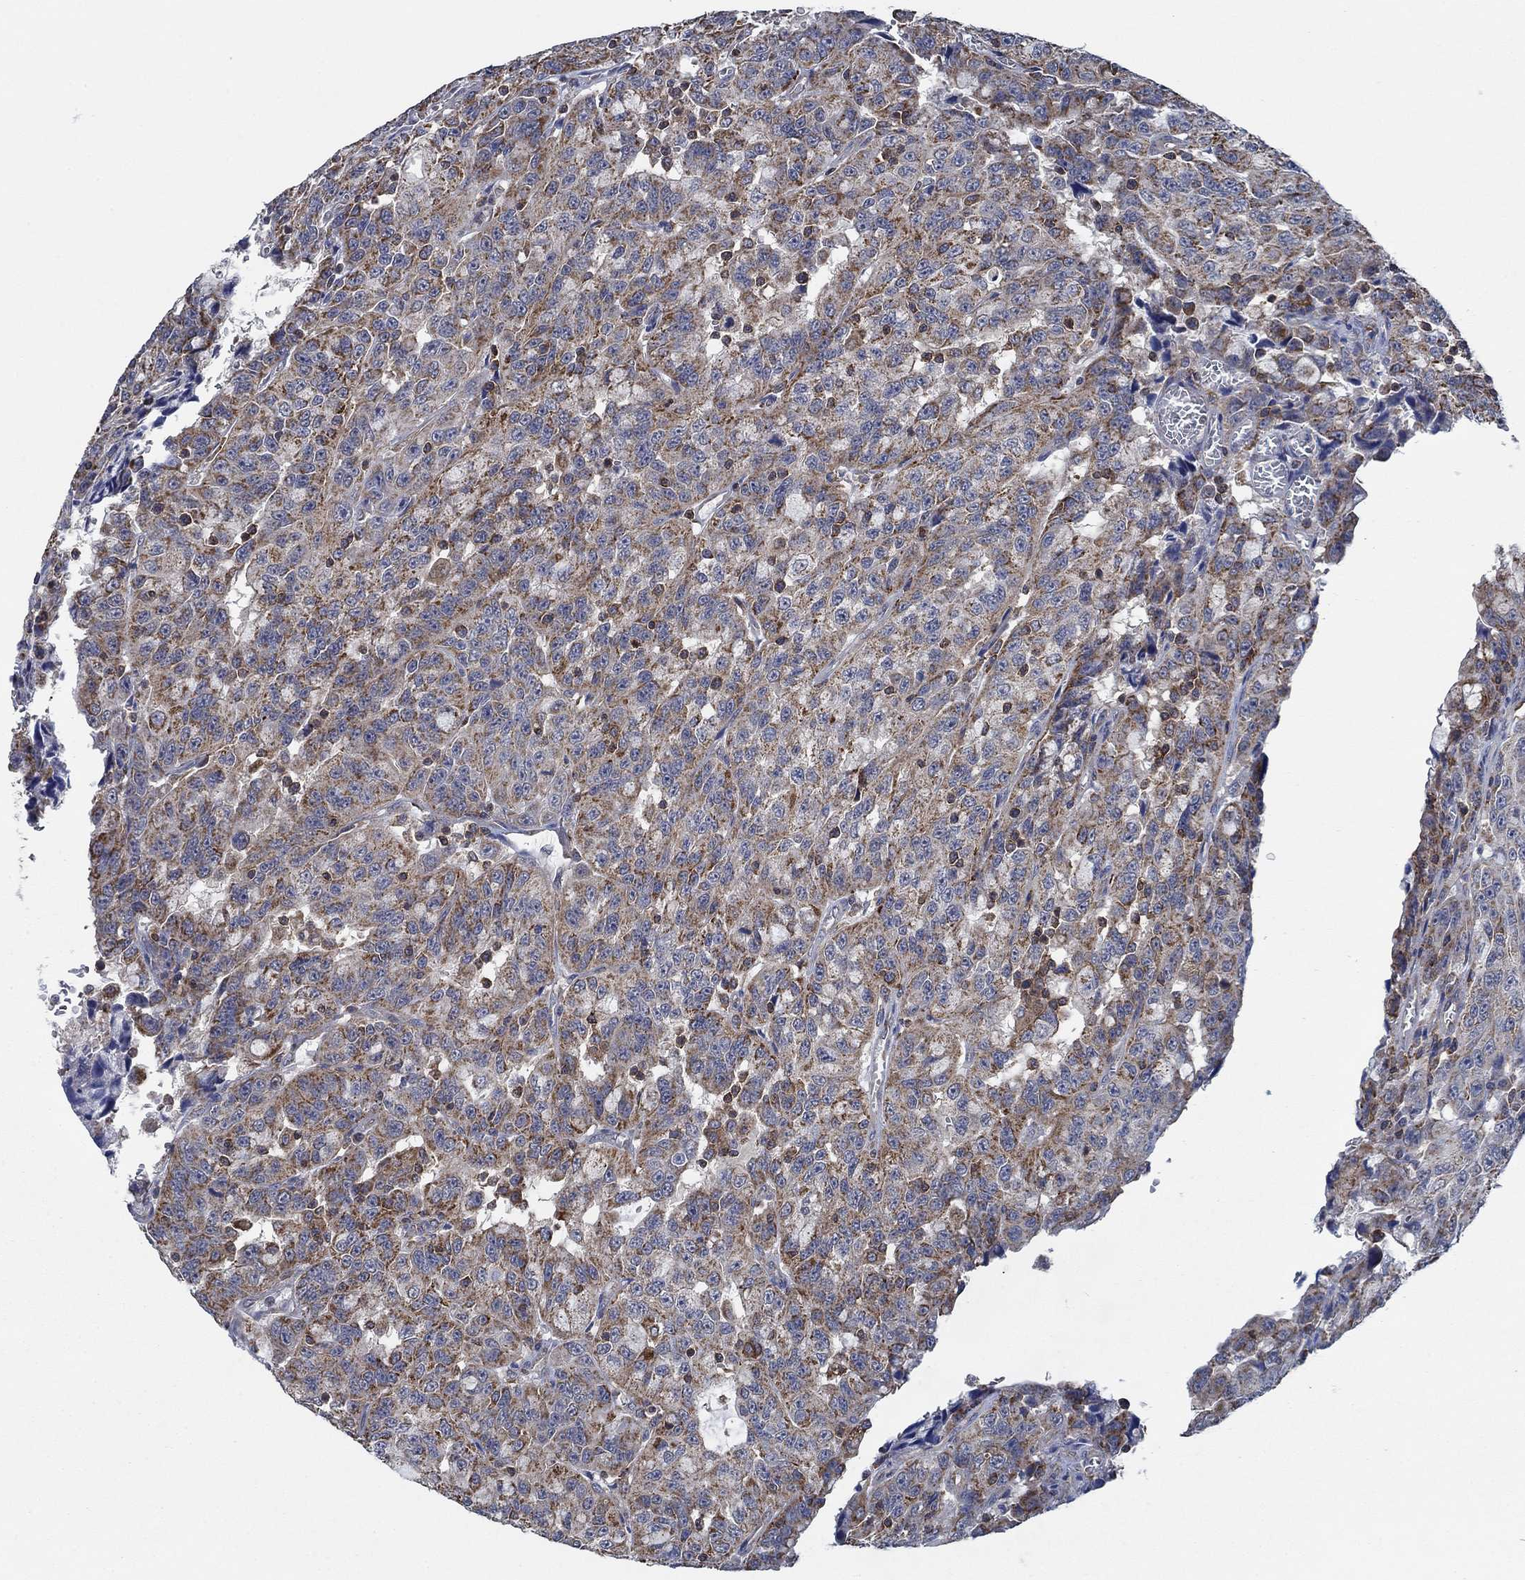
{"staining": {"intensity": "weak", "quantity": ">75%", "location": "cytoplasmic/membranous"}, "tissue": "urothelial cancer", "cell_type": "Tumor cells", "image_type": "cancer", "snomed": [{"axis": "morphology", "description": "Urothelial carcinoma, NOS"}, {"axis": "morphology", "description": "Urothelial carcinoma, High grade"}, {"axis": "topography", "description": "Urinary bladder"}], "caption": "A photomicrograph of human urothelial cancer stained for a protein shows weak cytoplasmic/membranous brown staining in tumor cells. (brown staining indicates protein expression, while blue staining denotes nuclei).", "gene": "STXBP6", "patient": {"sex": "female", "age": 73}}